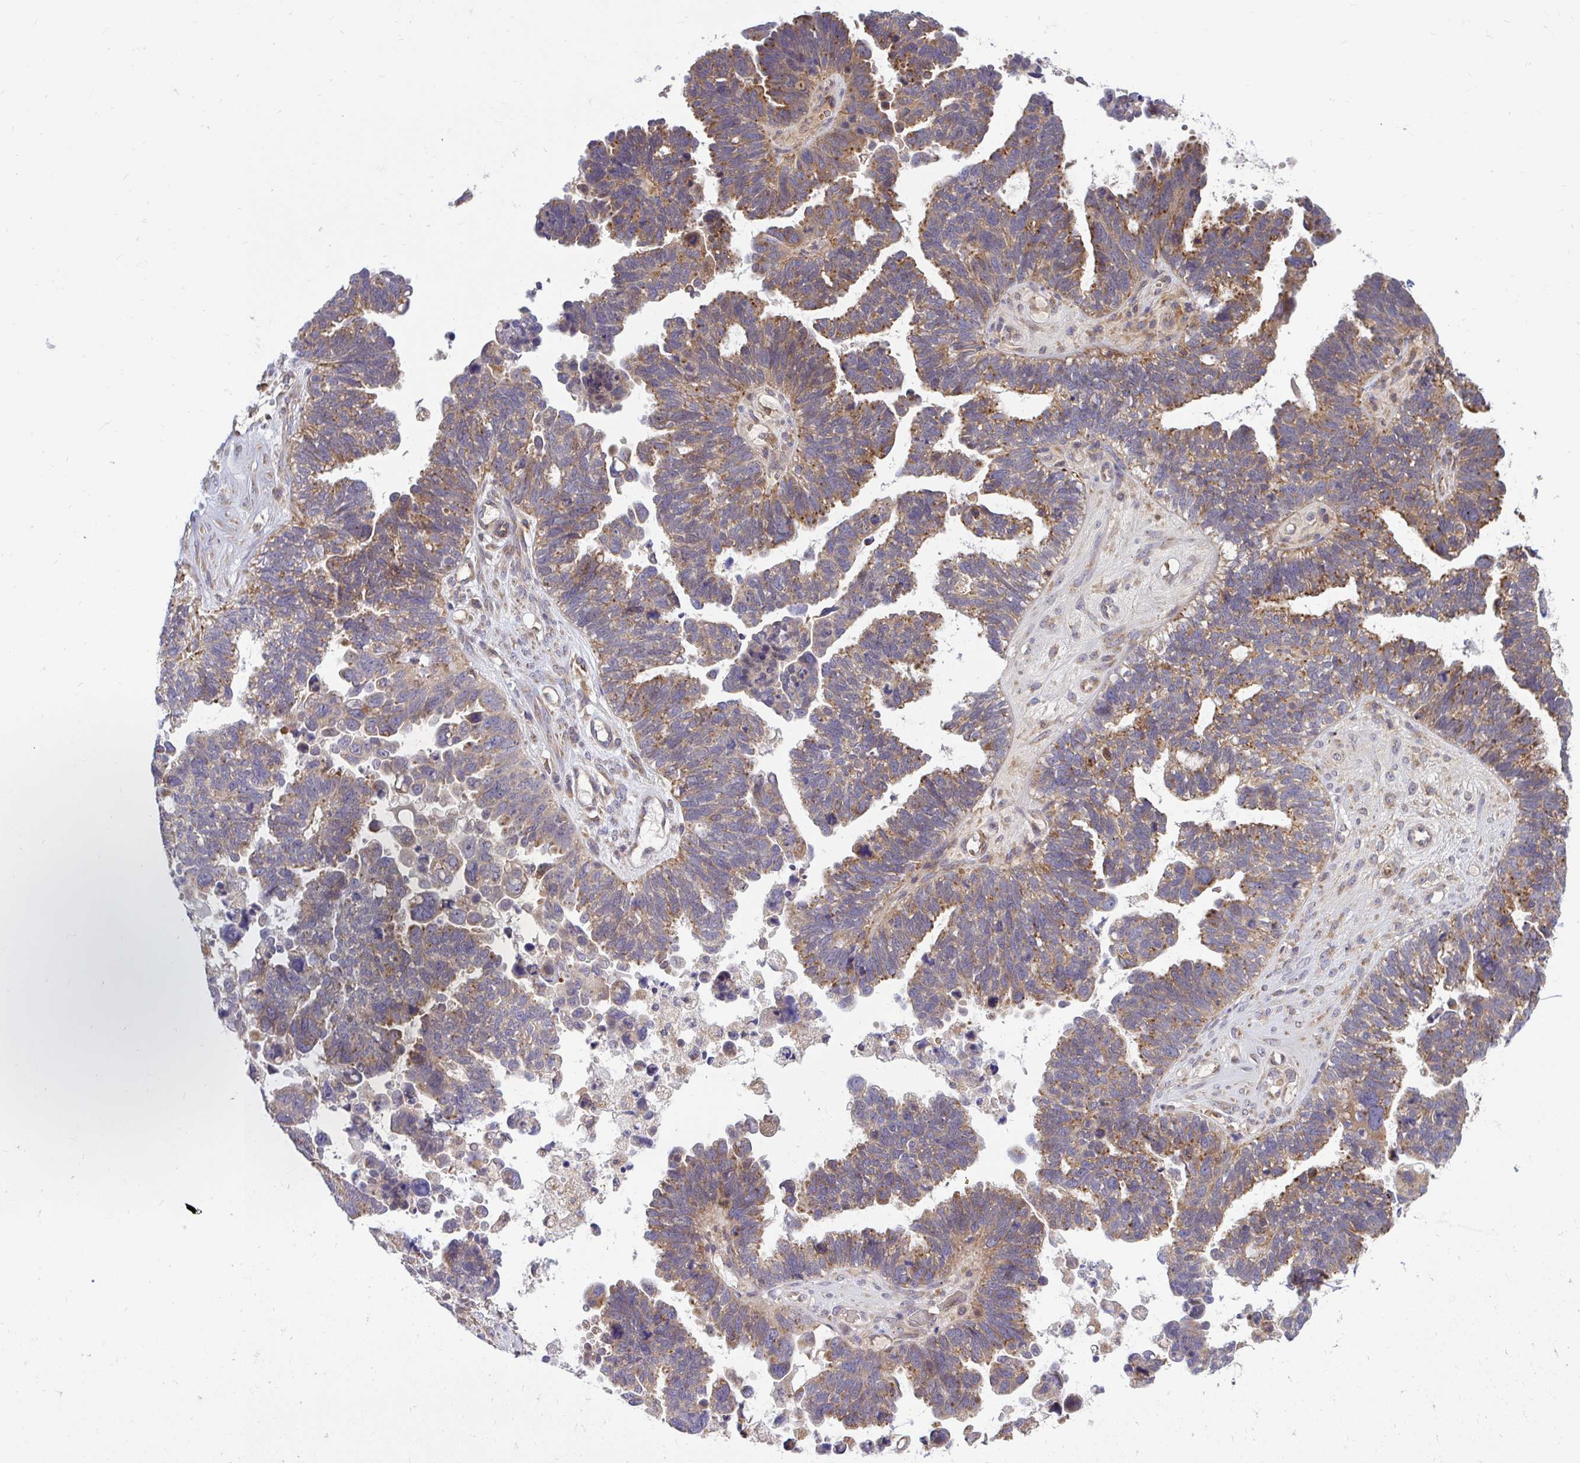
{"staining": {"intensity": "moderate", "quantity": ">75%", "location": "cytoplasmic/membranous"}, "tissue": "ovarian cancer", "cell_type": "Tumor cells", "image_type": "cancer", "snomed": [{"axis": "morphology", "description": "Cystadenocarcinoma, serous, NOS"}, {"axis": "topography", "description": "Ovary"}], "caption": "Protein staining by immunohistochemistry (IHC) reveals moderate cytoplasmic/membranous positivity in approximately >75% of tumor cells in ovarian cancer (serous cystadenocarcinoma).", "gene": "VTI1B", "patient": {"sex": "female", "age": 60}}